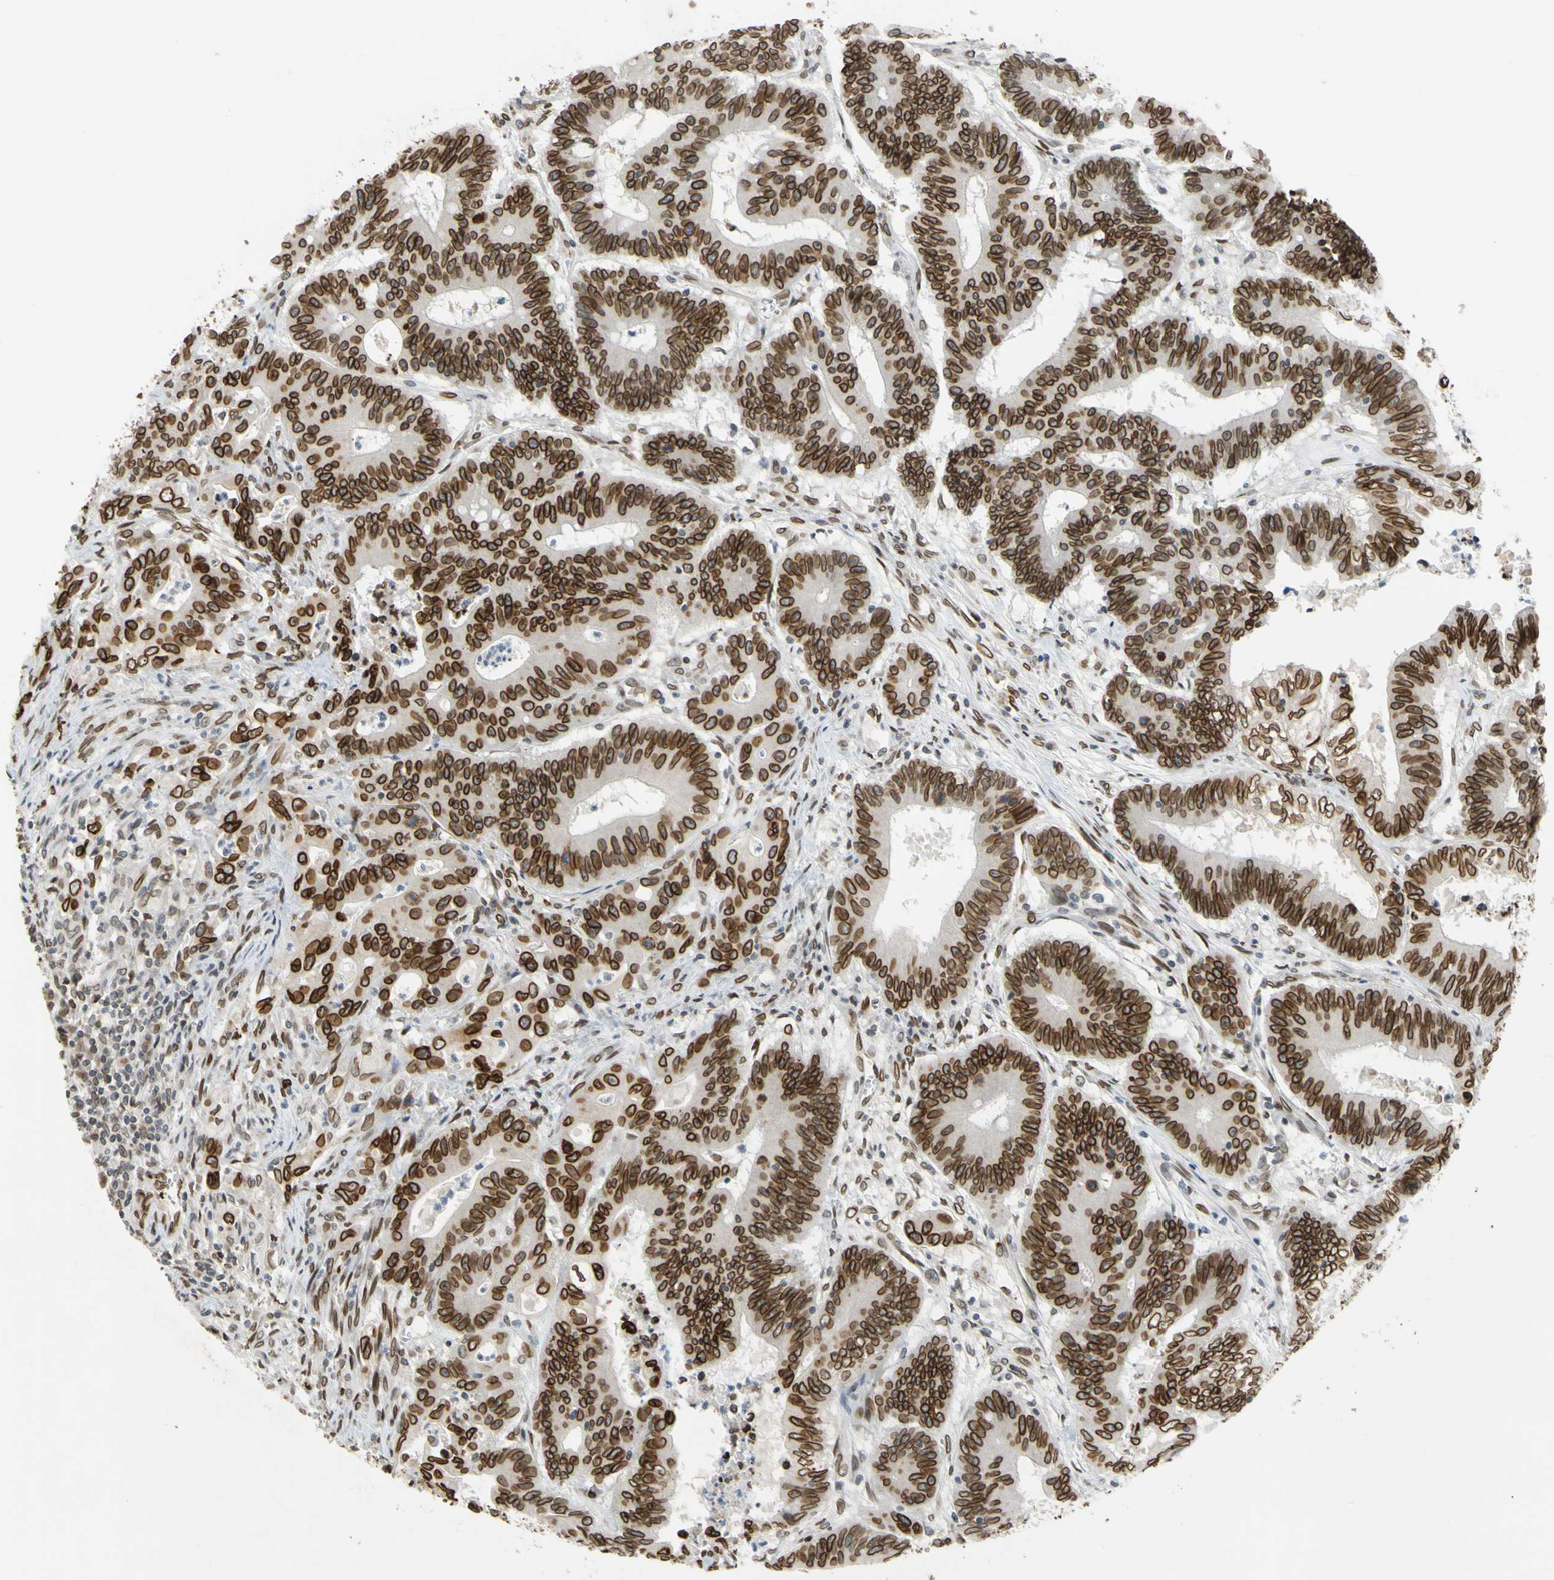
{"staining": {"intensity": "strong", "quantity": ">75%", "location": "cytoplasmic/membranous,nuclear"}, "tissue": "colorectal cancer", "cell_type": "Tumor cells", "image_type": "cancer", "snomed": [{"axis": "morphology", "description": "Adenocarcinoma, NOS"}, {"axis": "topography", "description": "Colon"}], "caption": "Immunohistochemistry micrograph of colorectal adenocarcinoma stained for a protein (brown), which reveals high levels of strong cytoplasmic/membranous and nuclear staining in about >75% of tumor cells.", "gene": "SUN1", "patient": {"sex": "male", "age": 45}}